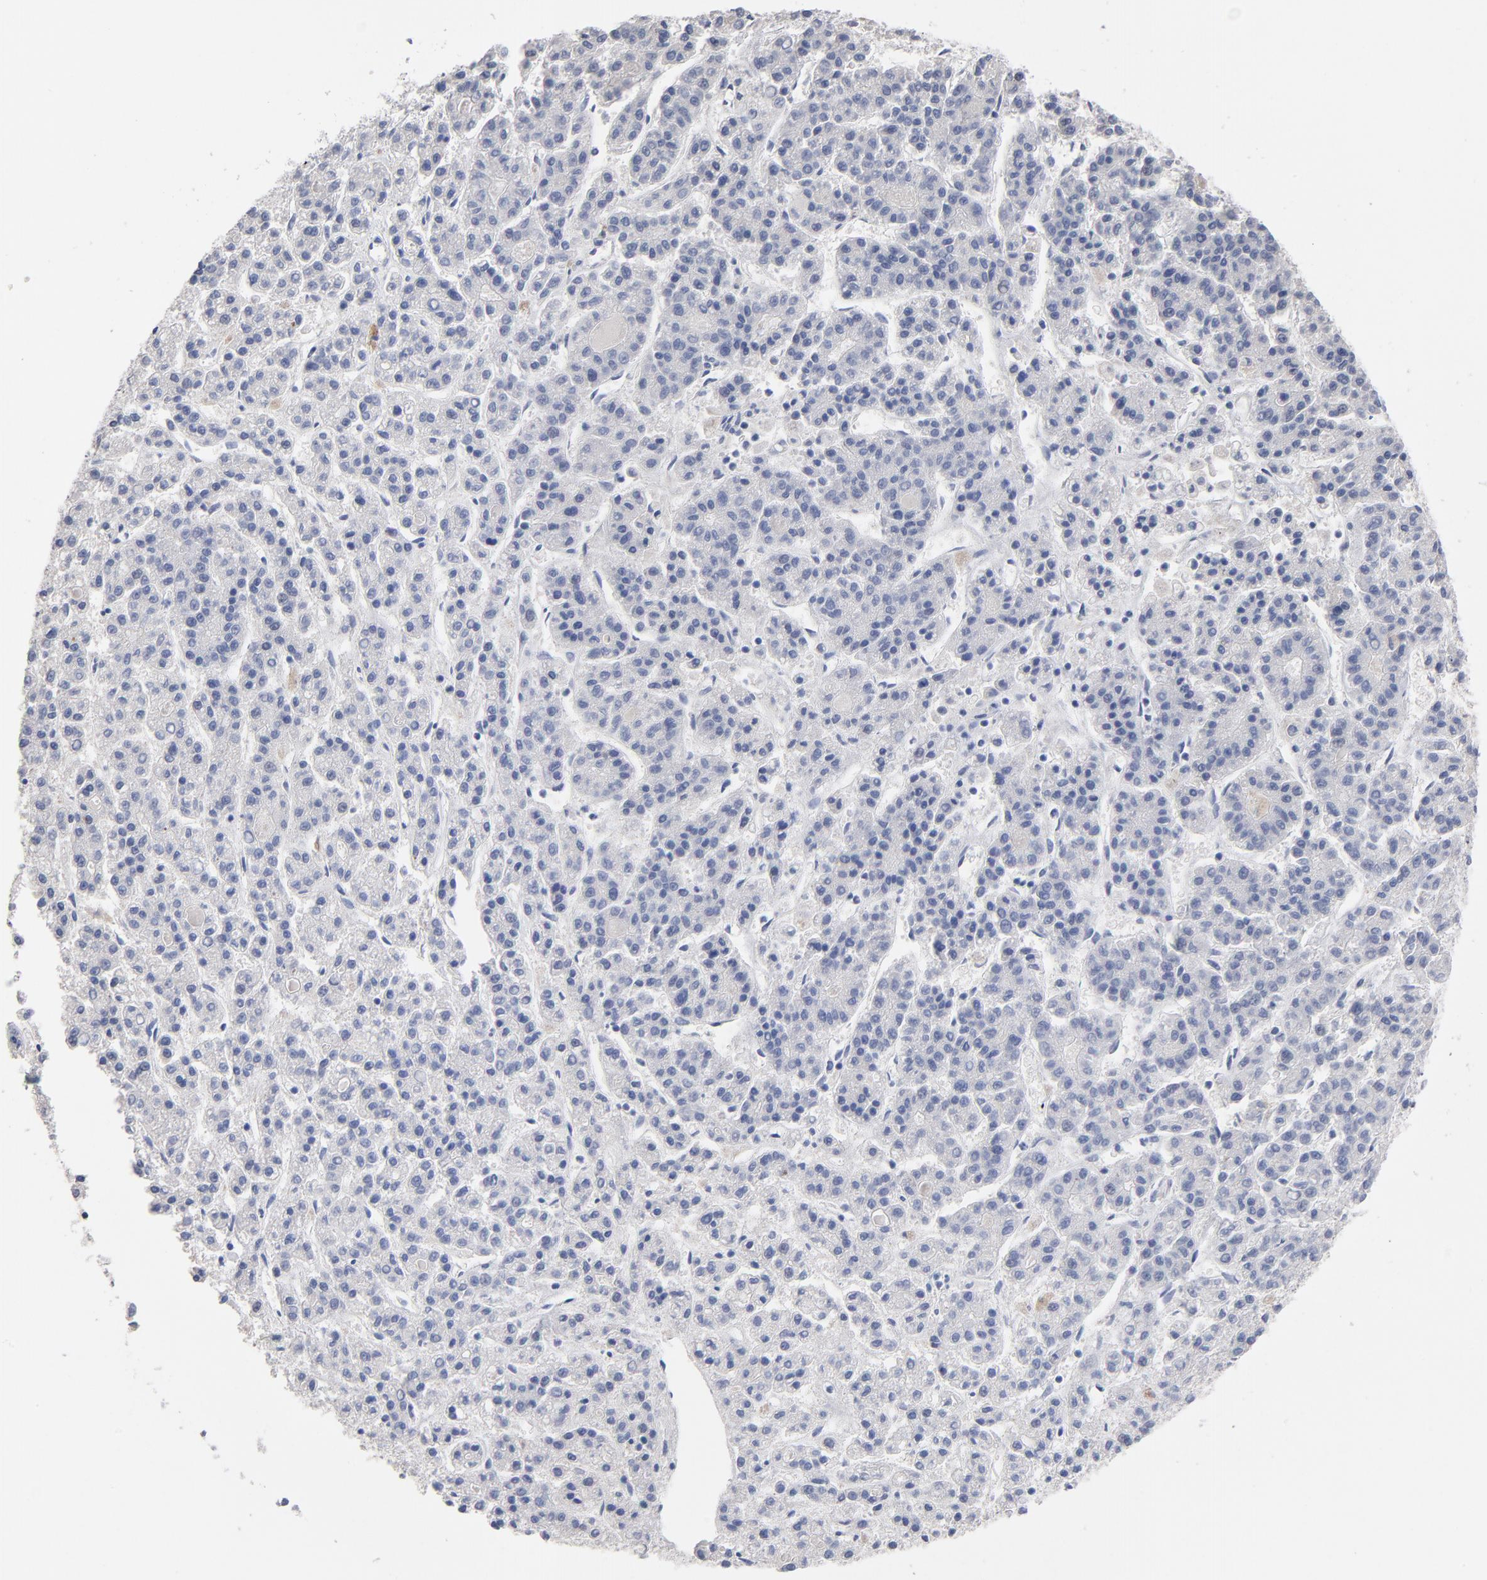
{"staining": {"intensity": "negative", "quantity": "none", "location": "none"}, "tissue": "liver cancer", "cell_type": "Tumor cells", "image_type": "cancer", "snomed": [{"axis": "morphology", "description": "Carcinoma, Hepatocellular, NOS"}, {"axis": "topography", "description": "Liver"}], "caption": "Liver cancer (hepatocellular carcinoma) was stained to show a protein in brown. There is no significant expression in tumor cells.", "gene": "ORC2", "patient": {"sex": "male", "age": 70}}